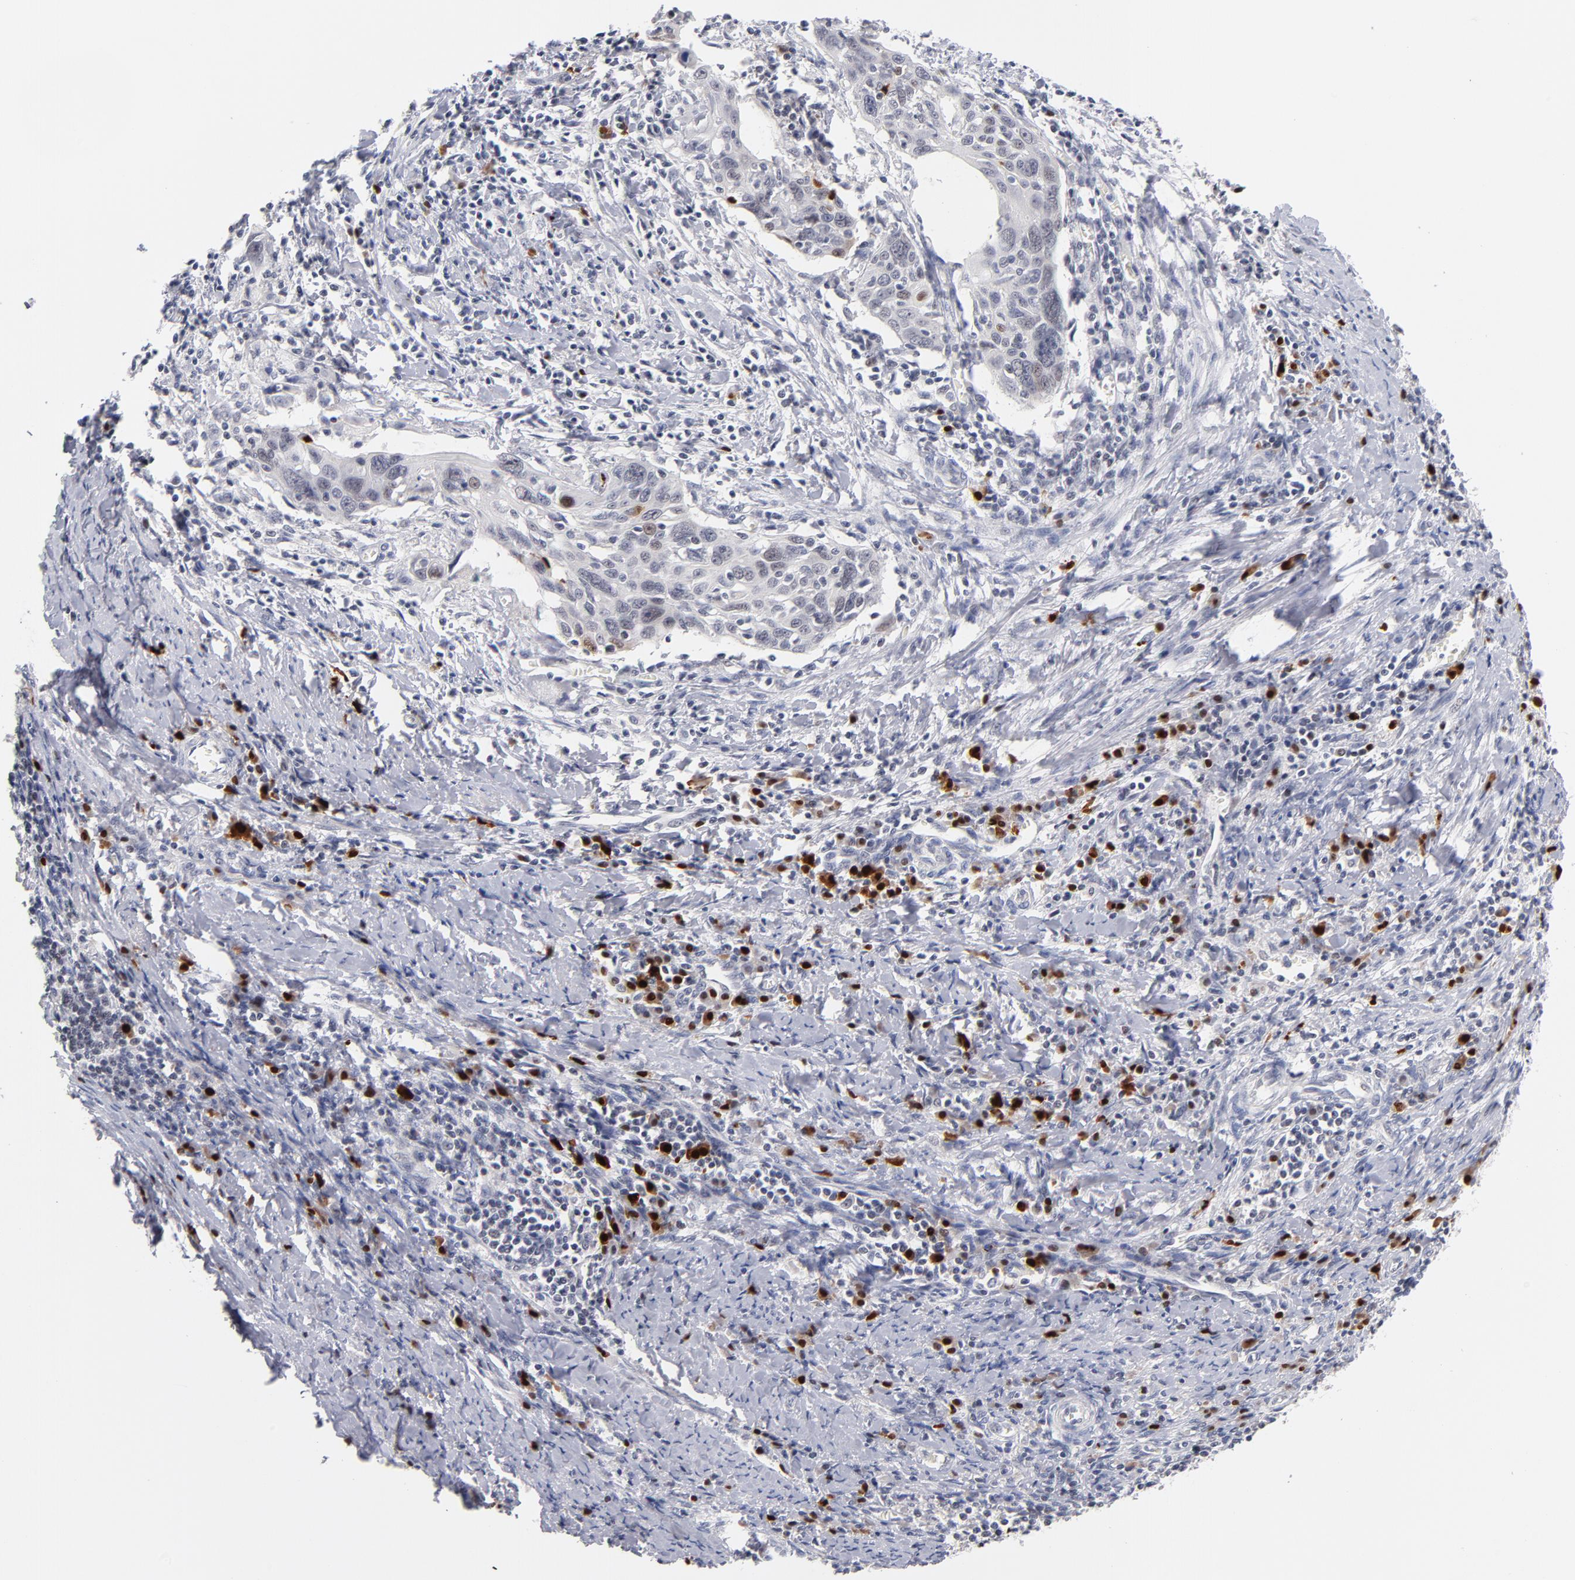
{"staining": {"intensity": "weak", "quantity": "<25%", "location": "nuclear"}, "tissue": "cervical cancer", "cell_type": "Tumor cells", "image_type": "cancer", "snomed": [{"axis": "morphology", "description": "Squamous cell carcinoma, NOS"}, {"axis": "topography", "description": "Cervix"}], "caption": "Human cervical cancer stained for a protein using IHC demonstrates no staining in tumor cells.", "gene": "PARP1", "patient": {"sex": "female", "age": 54}}